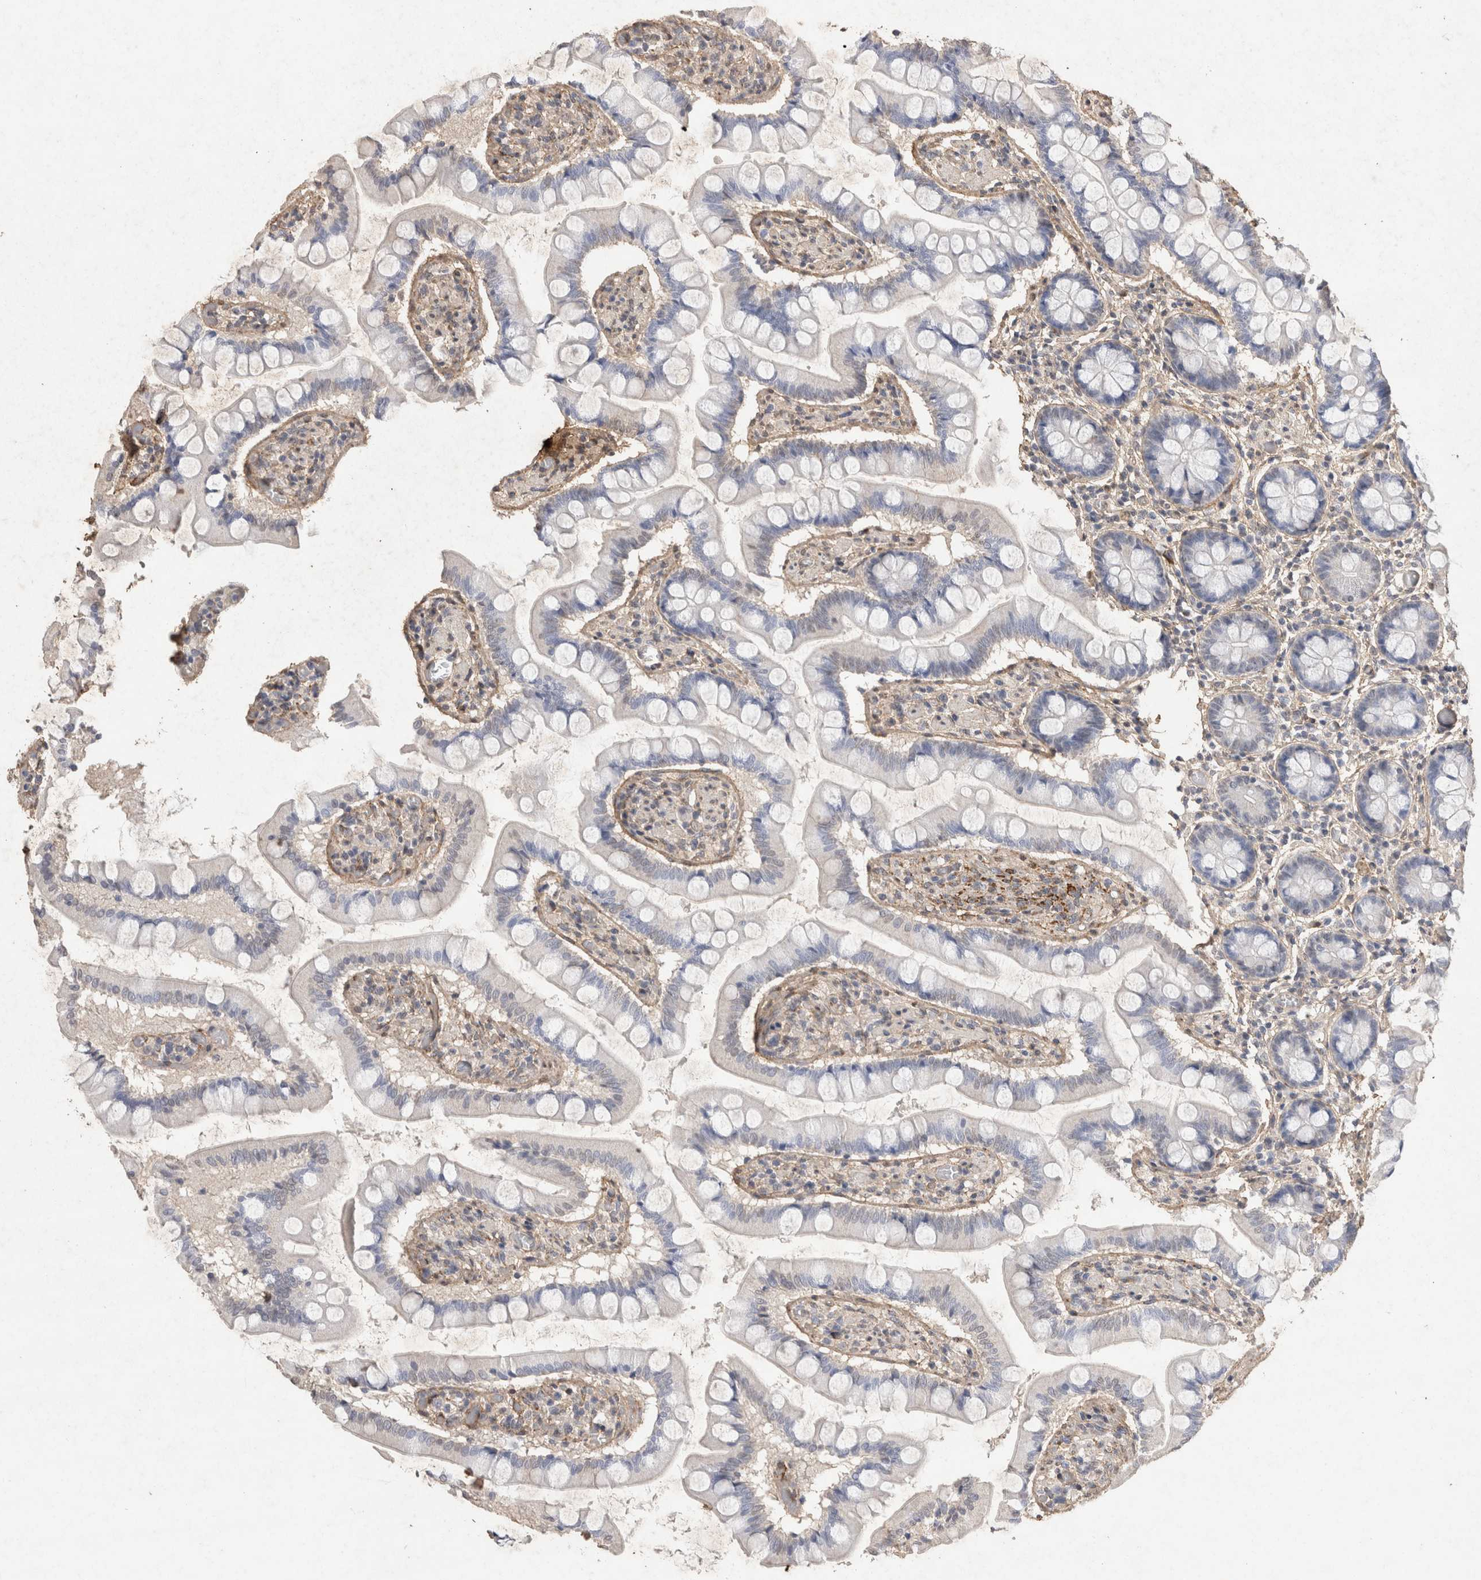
{"staining": {"intensity": "negative", "quantity": "none", "location": "none"}, "tissue": "small intestine", "cell_type": "Glandular cells", "image_type": "normal", "snomed": [{"axis": "morphology", "description": "Normal tissue, NOS"}, {"axis": "topography", "description": "Small intestine"}], "caption": "The IHC image has no significant positivity in glandular cells of small intestine.", "gene": "C1QTNF5", "patient": {"sex": "male", "age": 41}}